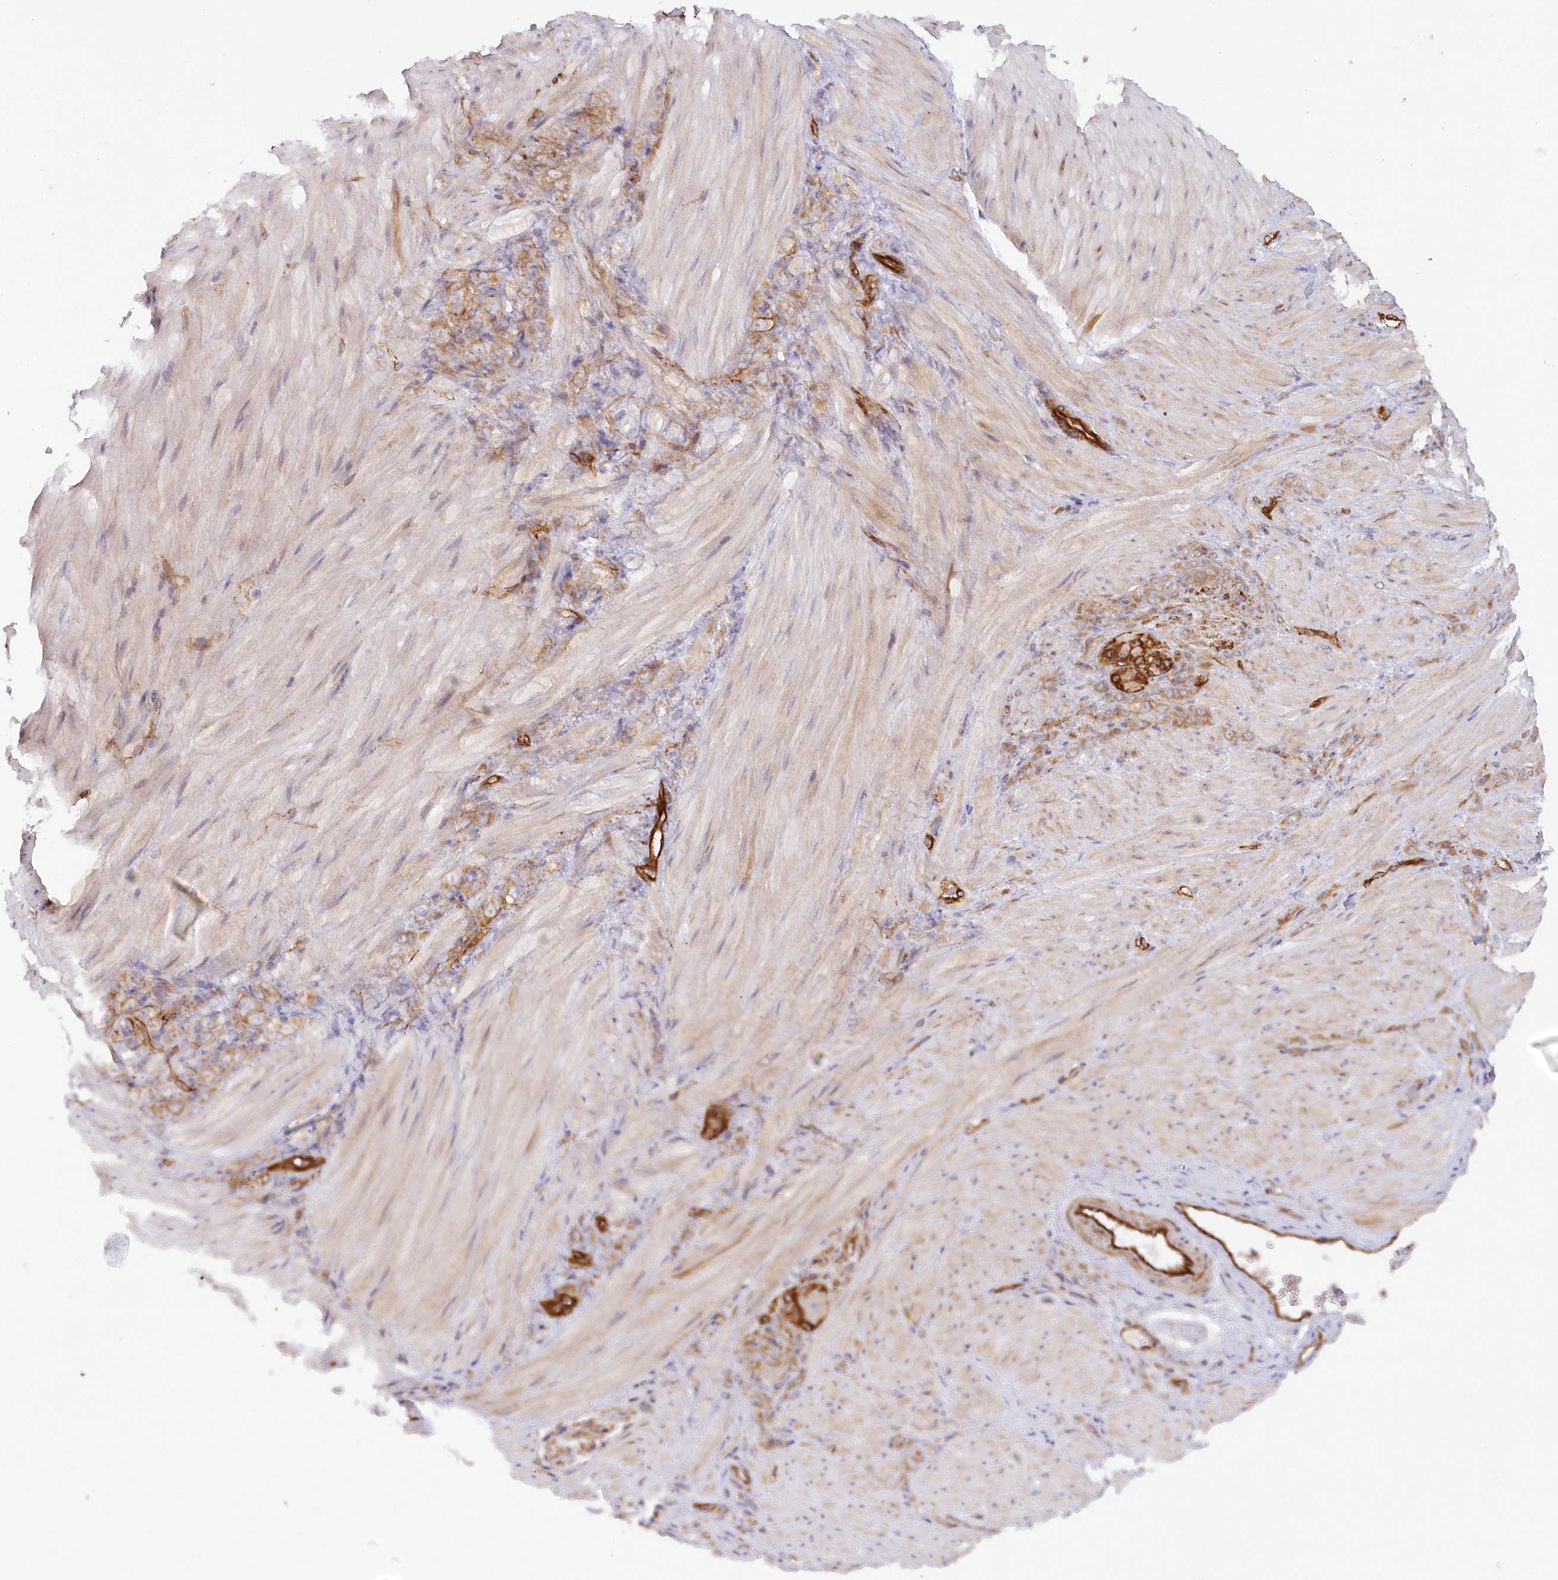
{"staining": {"intensity": "moderate", "quantity": ">75%", "location": "cytoplasmic/membranous"}, "tissue": "stomach cancer", "cell_type": "Tumor cells", "image_type": "cancer", "snomed": [{"axis": "morphology", "description": "Normal tissue, NOS"}, {"axis": "morphology", "description": "Adenocarcinoma, NOS"}, {"axis": "topography", "description": "Stomach"}], "caption": "Protein staining of stomach cancer (adenocarcinoma) tissue reveals moderate cytoplasmic/membranous expression in about >75% of tumor cells.", "gene": "AFAP1L2", "patient": {"sex": "male", "age": 82}}